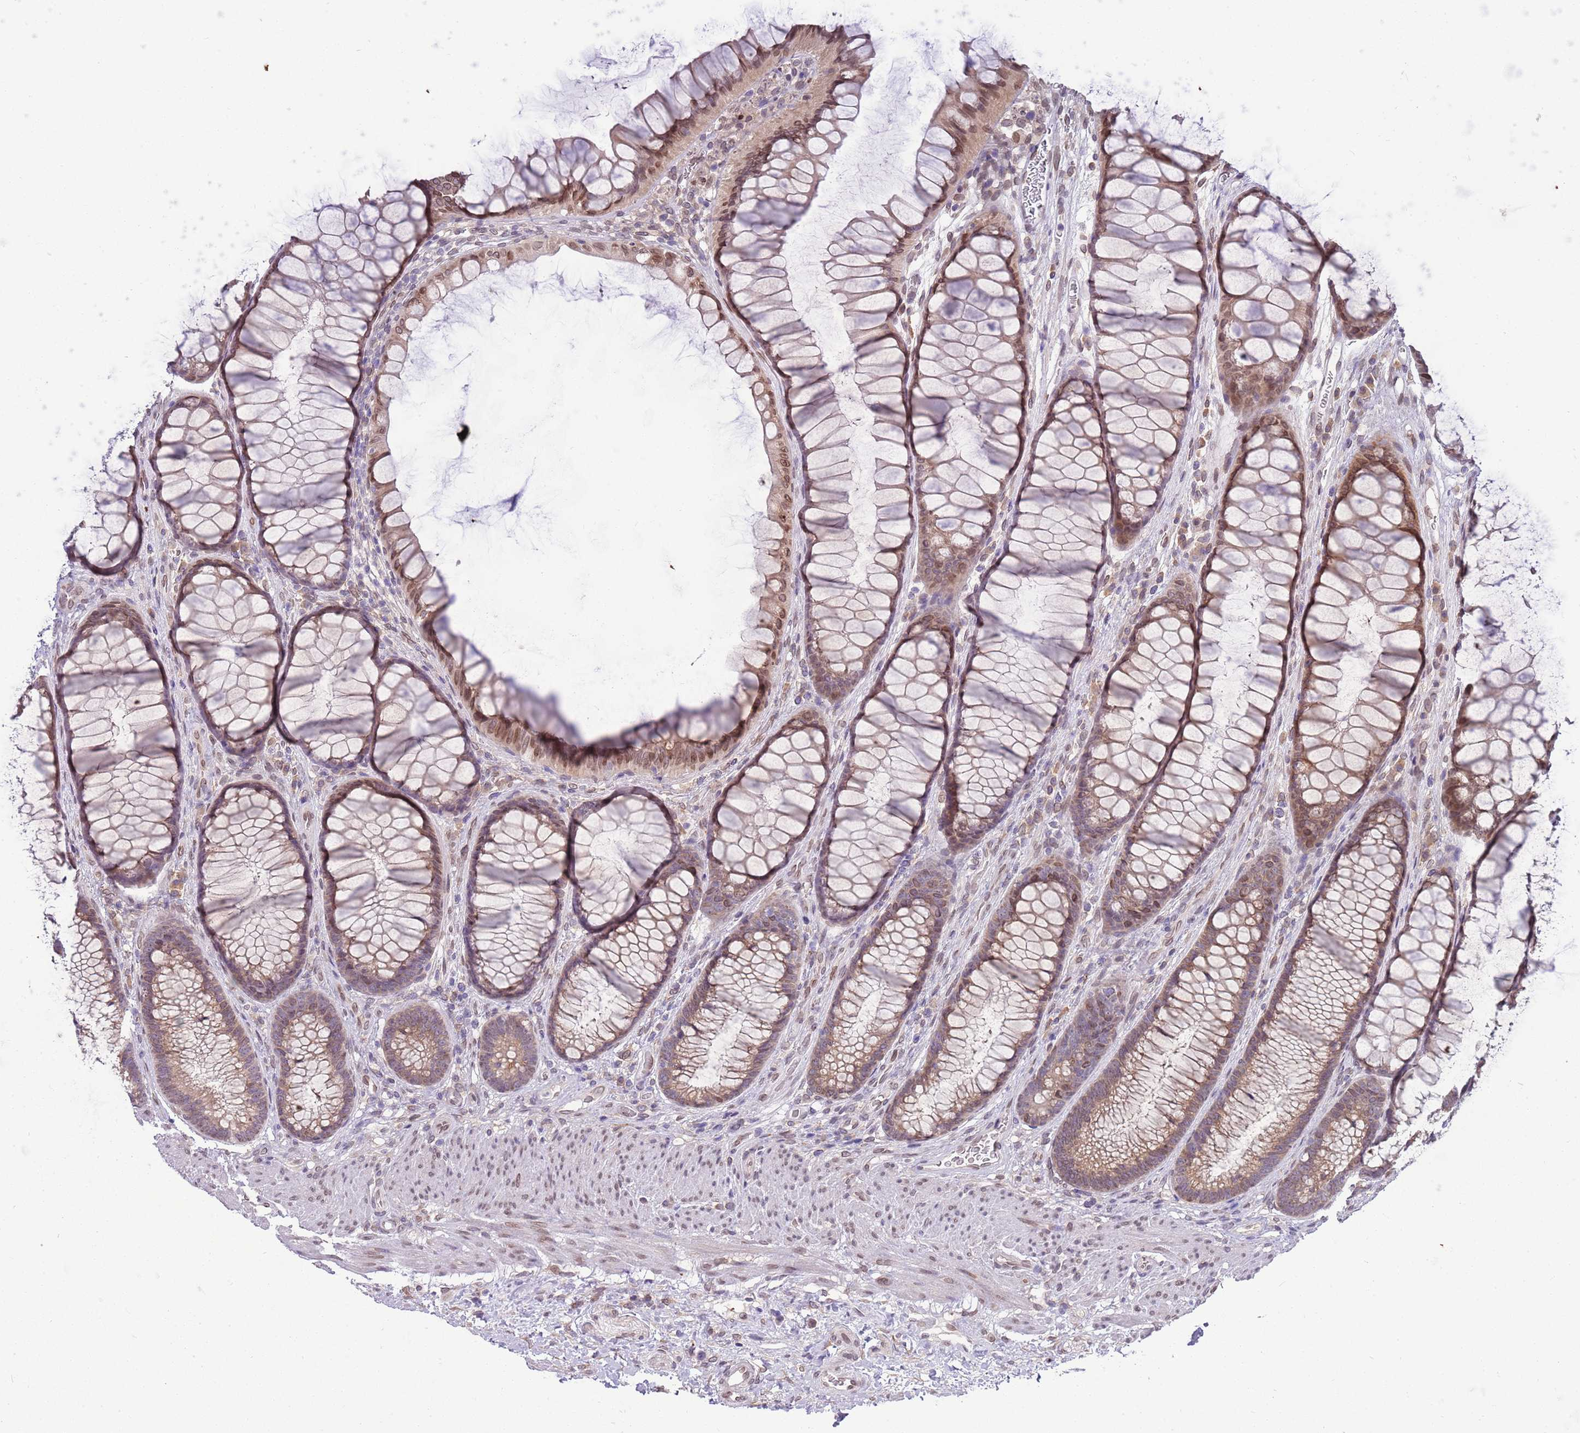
{"staining": {"intensity": "weak", "quantity": "25%-75%", "location": "nuclear"}, "tissue": "colon", "cell_type": "Endothelial cells", "image_type": "normal", "snomed": [{"axis": "morphology", "description": "Normal tissue, NOS"}, {"axis": "topography", "description": "Colon"}], "caption": "This image displays immunohistochemistry (IHC) staining of unremarkable colon, with low weak nuclear positivity in approximately 25%-75% of endothelial cells.", "gene": "ZNF665", "patient": {"sex": "female", "age": 82}}